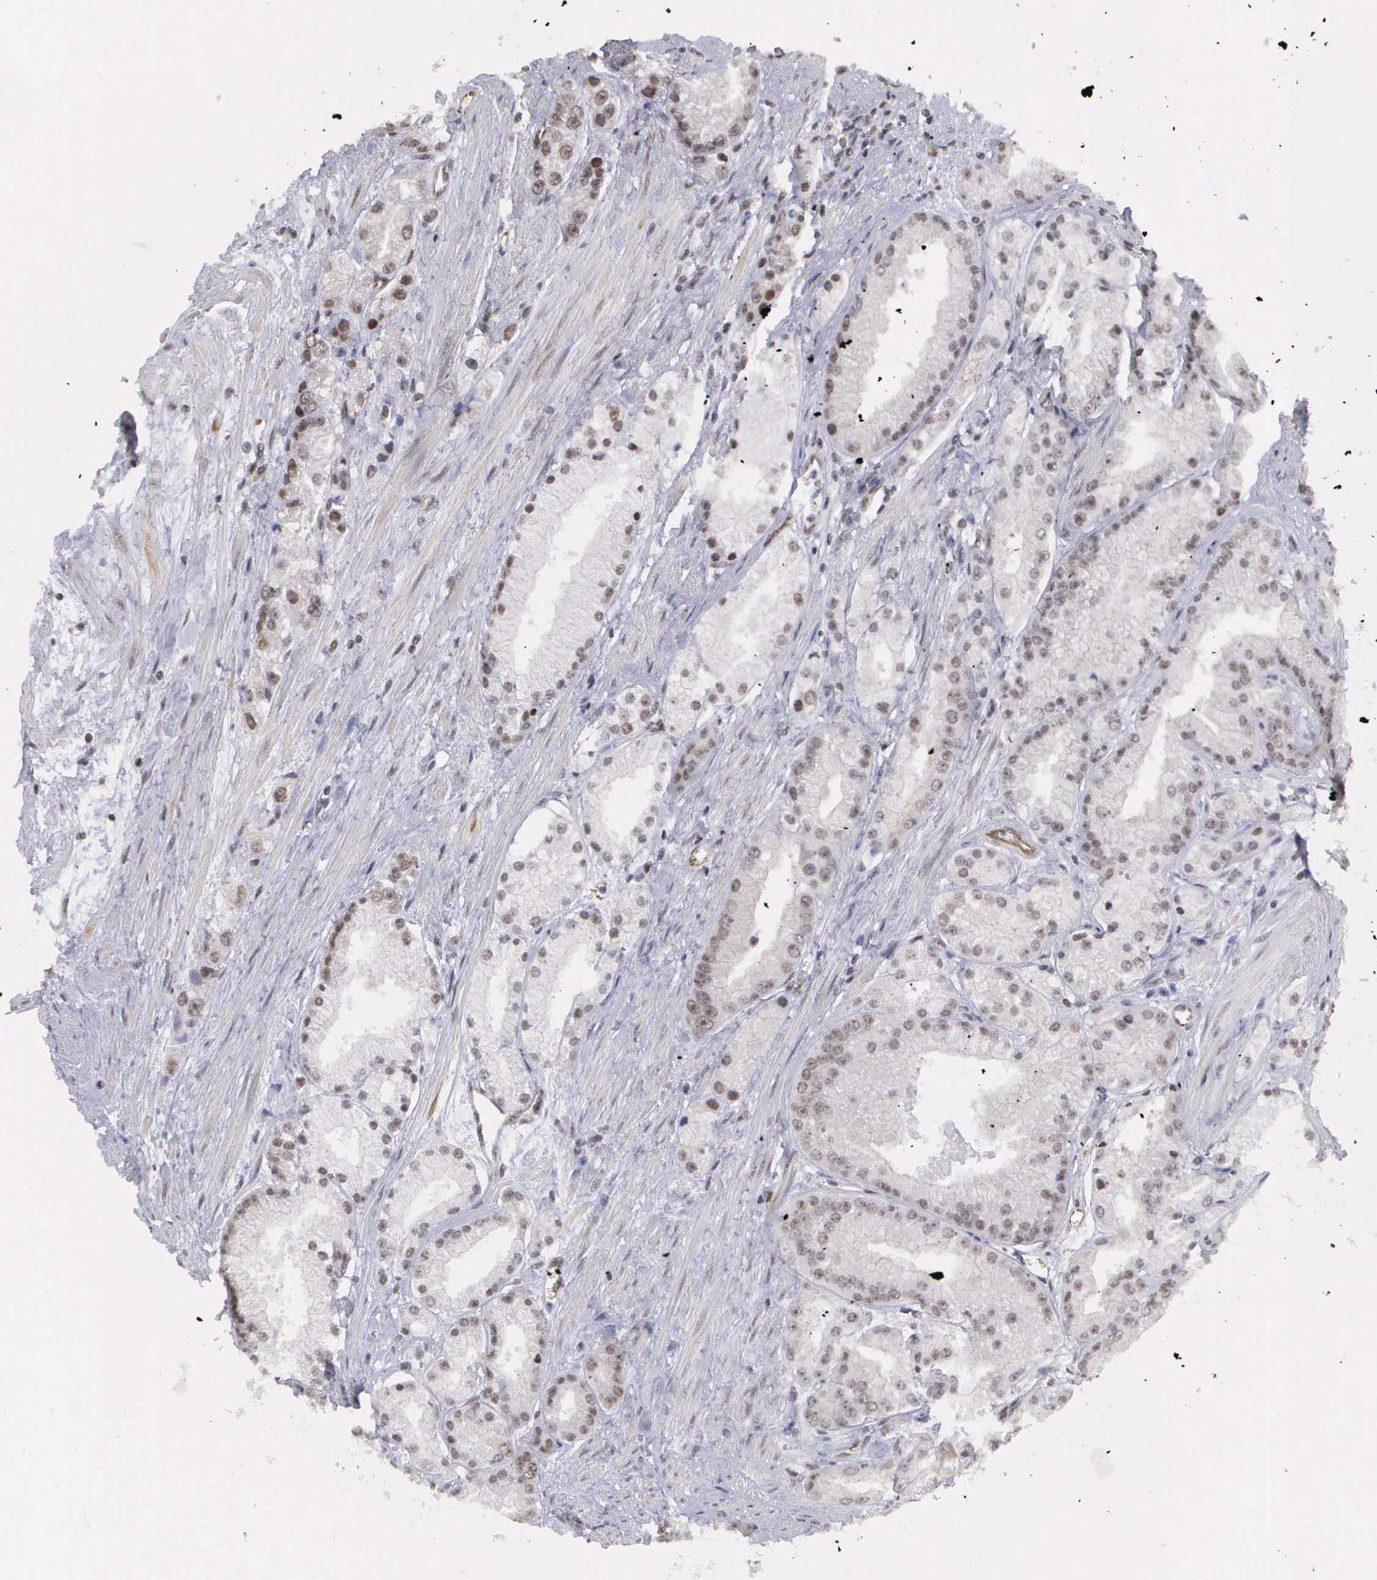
{"staining": {"intensity": "weak", "quantity": "25%-75%", "location": "nuclear"}, "tissue": "prostate cancer", "cell_type": "Tumor cells", "image_type": "cancer", "snomed": [{"axis": "morphology", "description": "Adenocarcinoma, Medium grade"}, {"axis": "topography", "description": "Prostate"}], "caption": "This micrograph exhibits prostate cancer (medium-grade adenocarcinoma) stained with IHC to label a protein in brown. The nuclear of tumor cells show weak positivity for the protein. Nuclei are counter-stained blue.", "gene": "MORC2", "patient": {"sex": "male", "age": 72}}